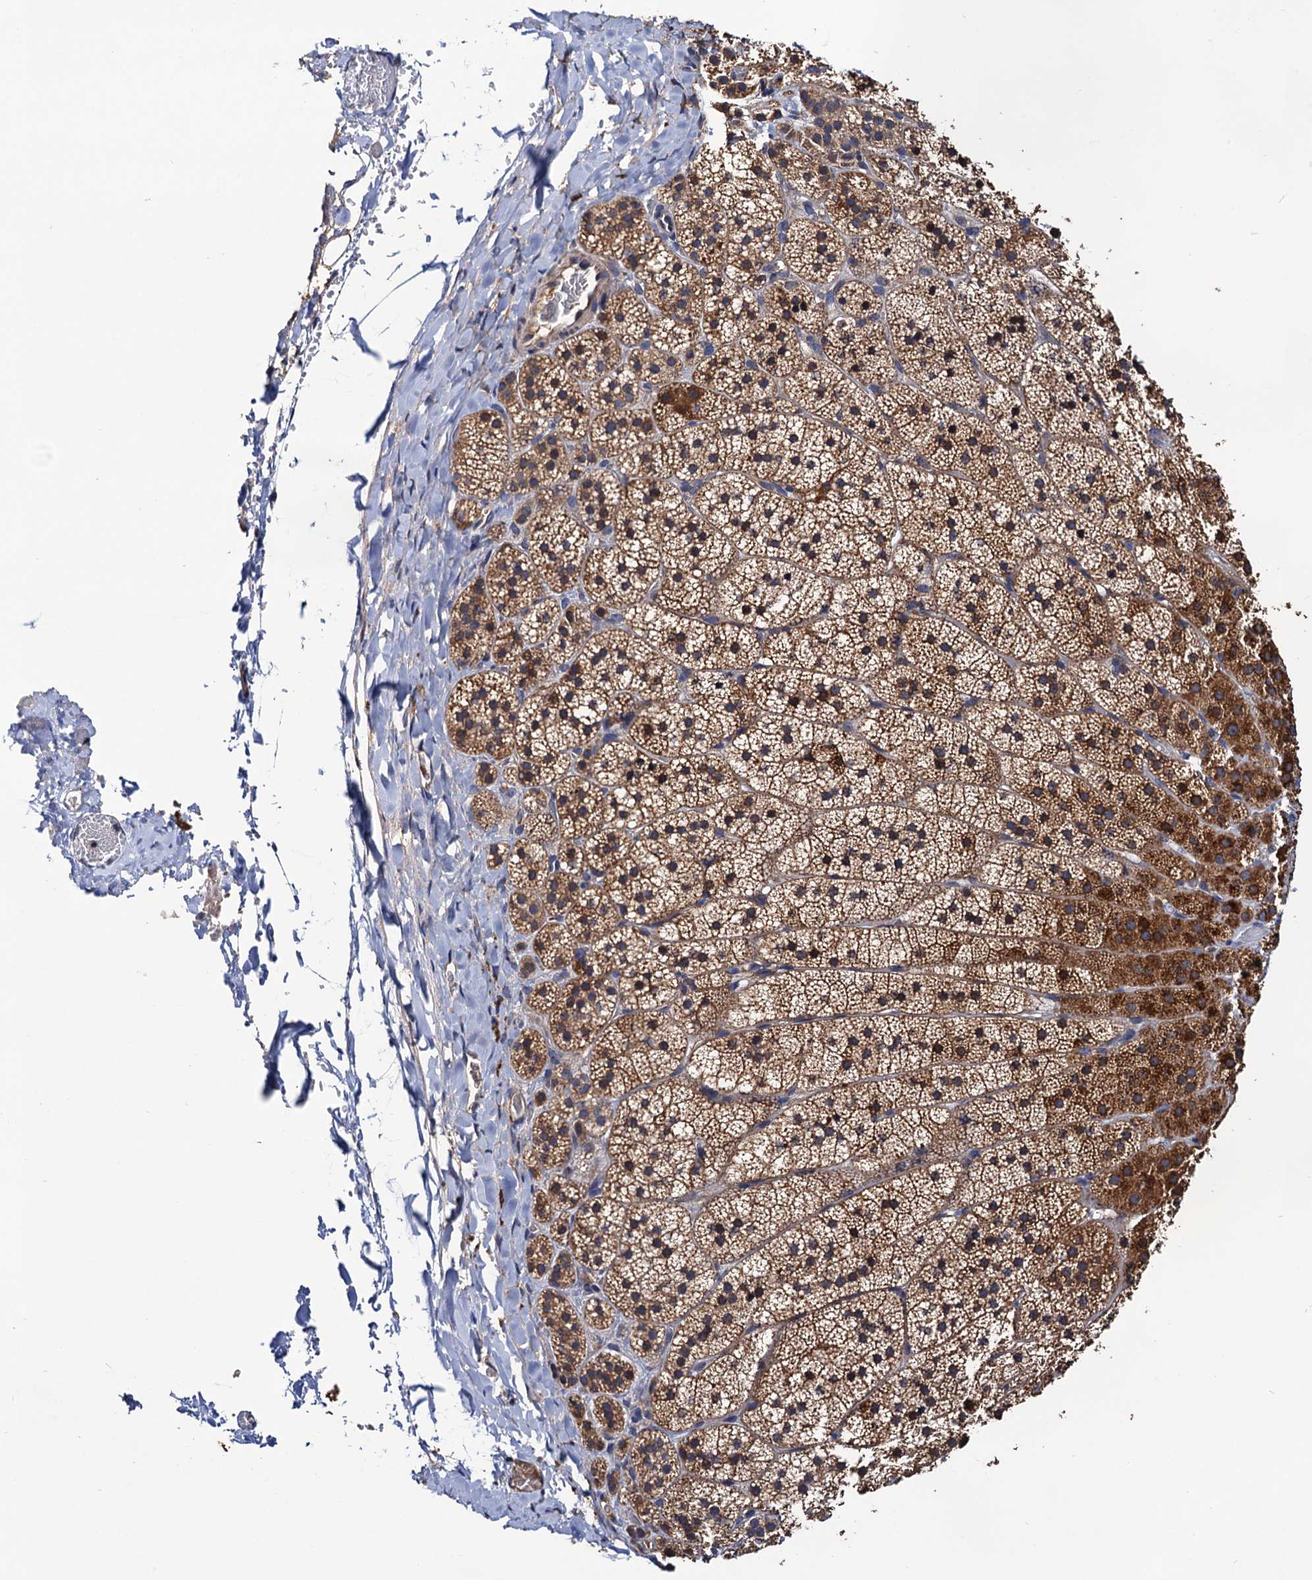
{"staining": {"intensity": "moderate", "quantity": ">75%", "location": "cytoplasmic/membranous"}, "tissue": "adrenal gland", "cell_type": "Glandular cells", "image_type": "normal", "snomed": [{"axis": "morphology", "description": "Normal tissue, NOS"}, {"axis": "topography", "description": "Adrenal gland"}], "caption": "High-magnification brightfield microscopy of unremarkable adrenal gland stained with DAB (brown) and counterstained with hematoxylin (blue). glandular cells exhibit moderate cytoplasmic/membranous positivity is appreciated in about>75% of cells.", "gene": "RGS11", "patient": {"sex": "female", "age": 44}}